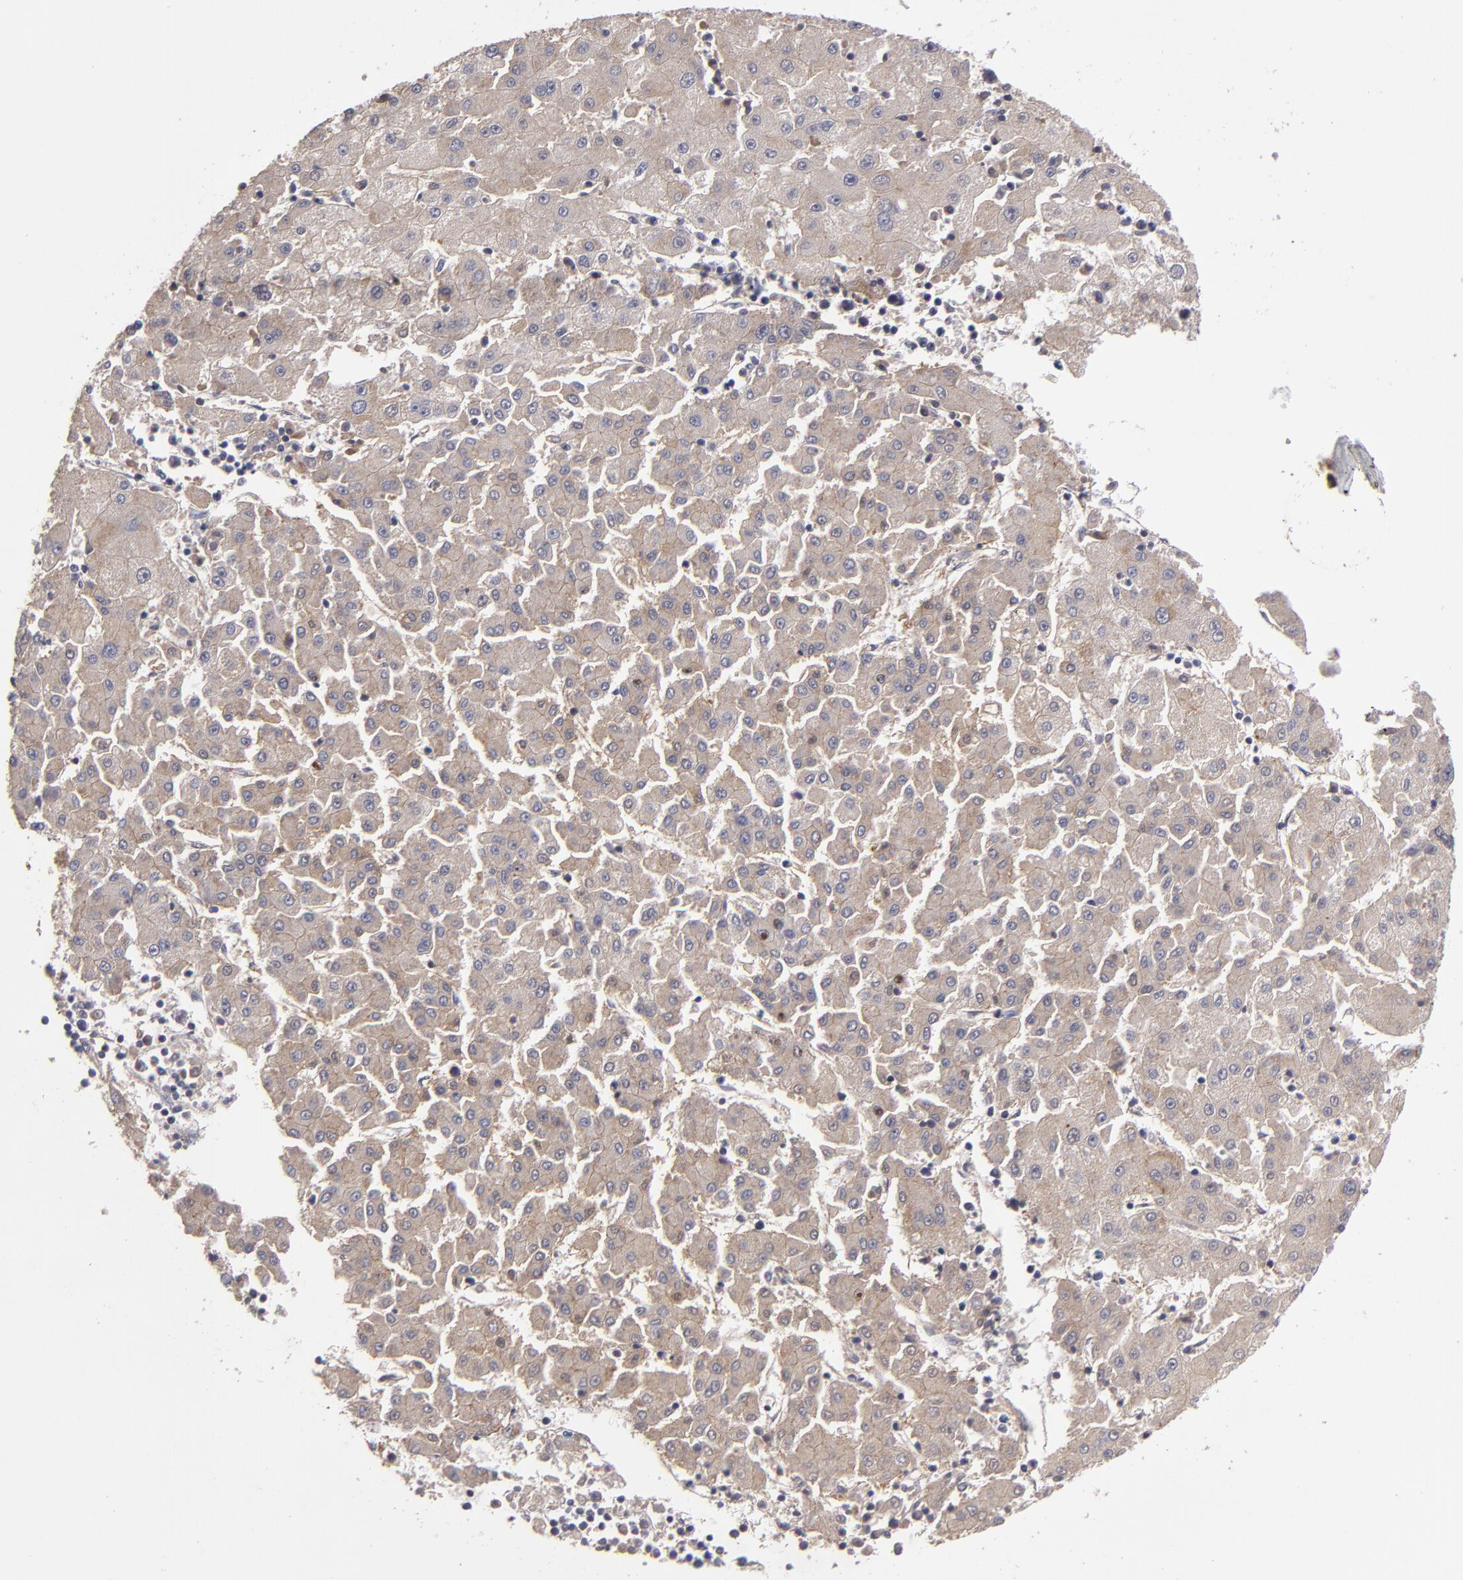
{"staining": {"intensity": "weak", "quantity": ">75%", "location": "cytoplasmic/membranous"}, "tissue": "liver cancer", "cell_type": "Tumor cells", "image_type": "cancer", "snomed": [{"axis": "morphology", "description": "Carcinoma, Hepatocellular, NOS"}, {"axis": "topography", "description": "Liver"}], "caption": "A photomicrograph of liver hepatocellular carcinoma stained for a protein demonstrates weak cytoplasmic/membranous brown staining in tumor cells. The staining was performed using DAB (3,3'-diaminobenzidine) to visualize the protein expression in brown, while the nuclei were stained in blue with hematoxylin (Magnification: 20x).", "gene": "CTSO", "patient": {"sex": "male", "age": 72}}